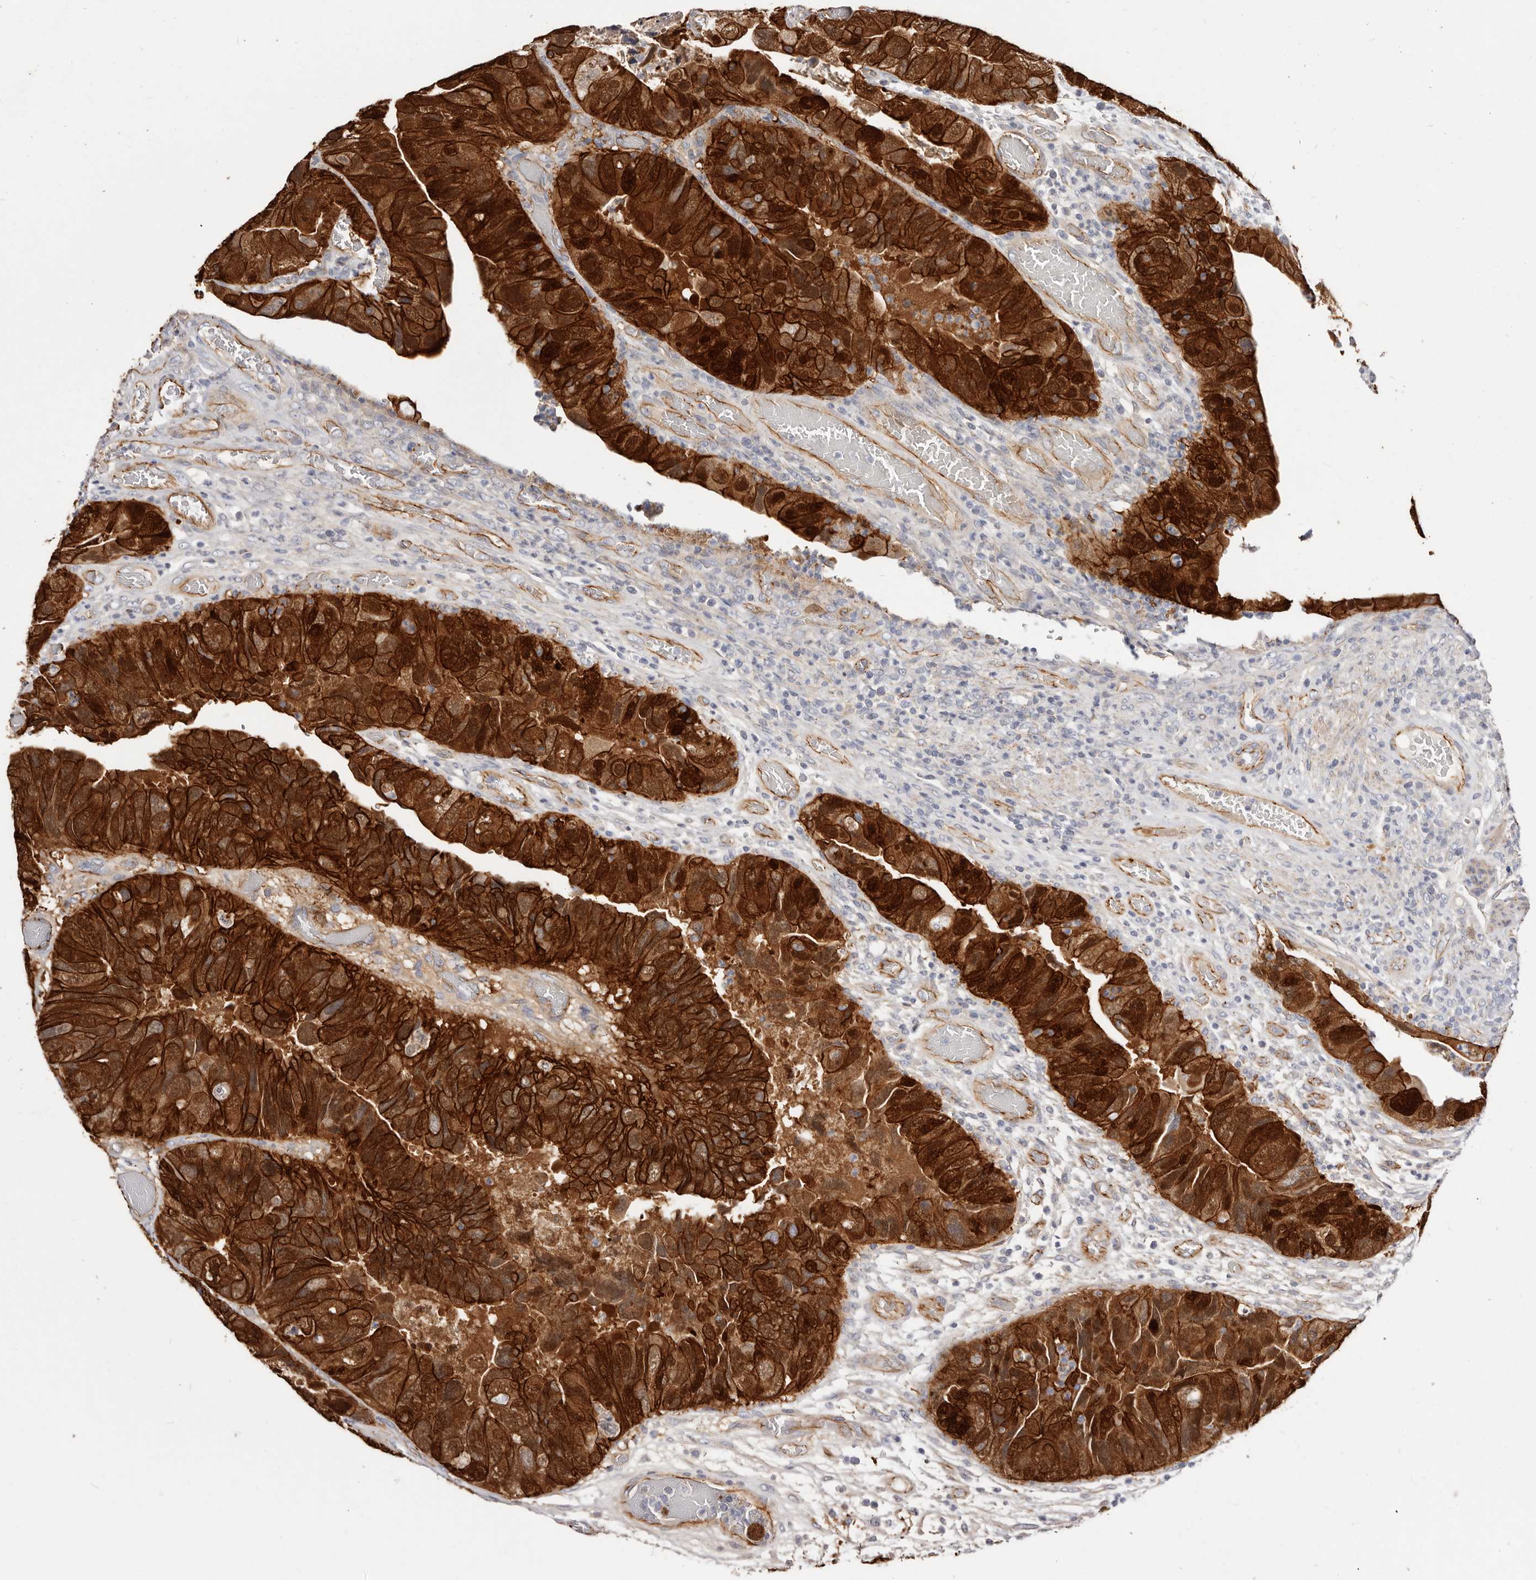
{"staining": {"intensity": "strong", "quantity": ">75%", "location": "cytoplasmic/membranous"}, "tissue": "colorectal cancer", "cell_type": "Tumor cells", "image_type": "cancer", "snomed": [{"axis": "morphology", "description": "Adenocarcinoma, NOS"}, {"axis": "topography", "description": "Rectum"}], "caption": "A brown stain shows strong cytoplasmic/membranous positivity of a protein in adenocarcinoma (colorectal) tumor cells.", "gene": "CTNNB1", "patient": {"sex": "male", "age": 63}}